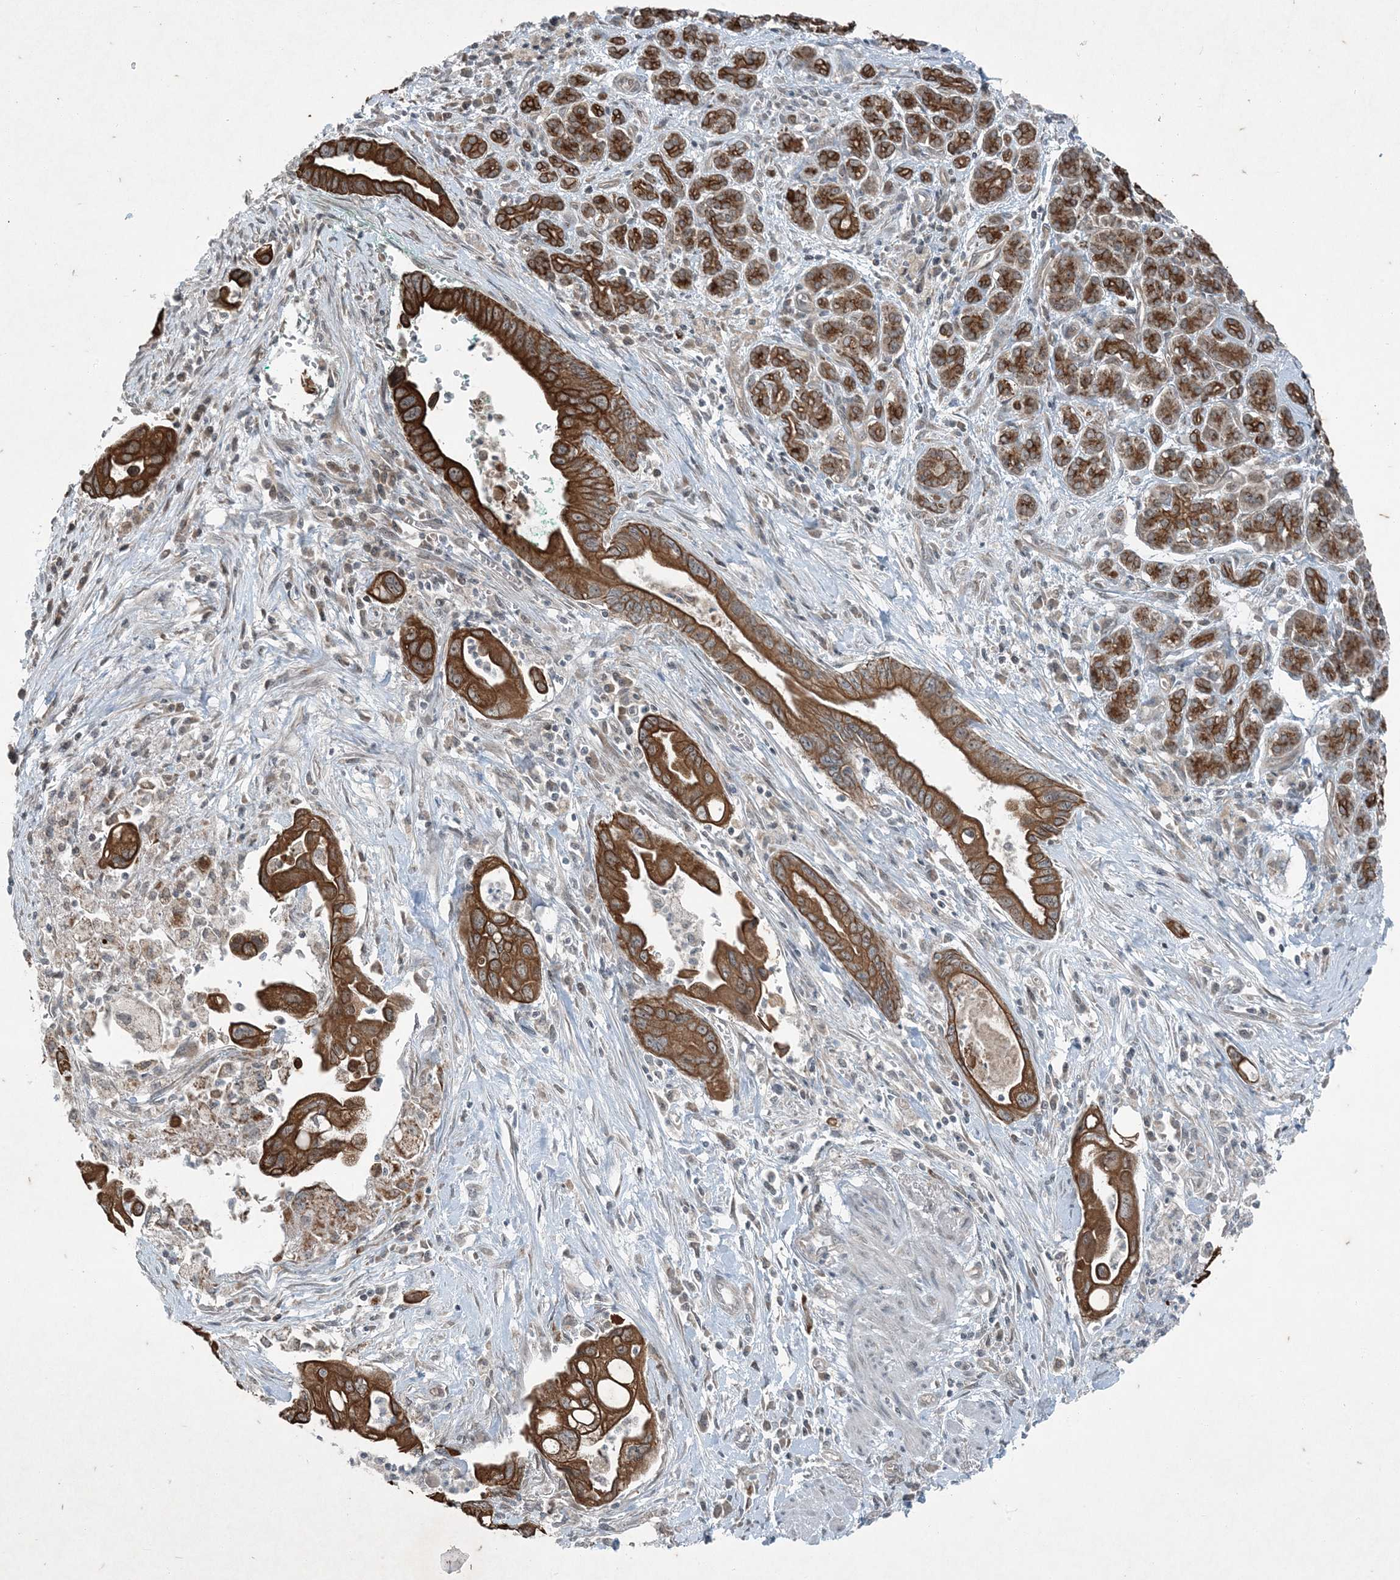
{"staining": {"intensity": "strong", "quantity": ">75%", "location": "cytoplasmic/membranous"}, "tissue": "pancreatic cancer", "cell_type": "Tumor cells", "image_type": "cancer", "snomed": [{"axis": "morphology", "description": "Adenocarcinoma, NOS"}, {"axis": "topography", "description": "Pancreas"}], "caption": "Brown immunohistochemical staining in human pancreatic cancer shows strong cytoplasmic/membranous staining in about >75% of tumor cells.", "gene": "PC", "patient": {"sex": "male", "age": 78}}